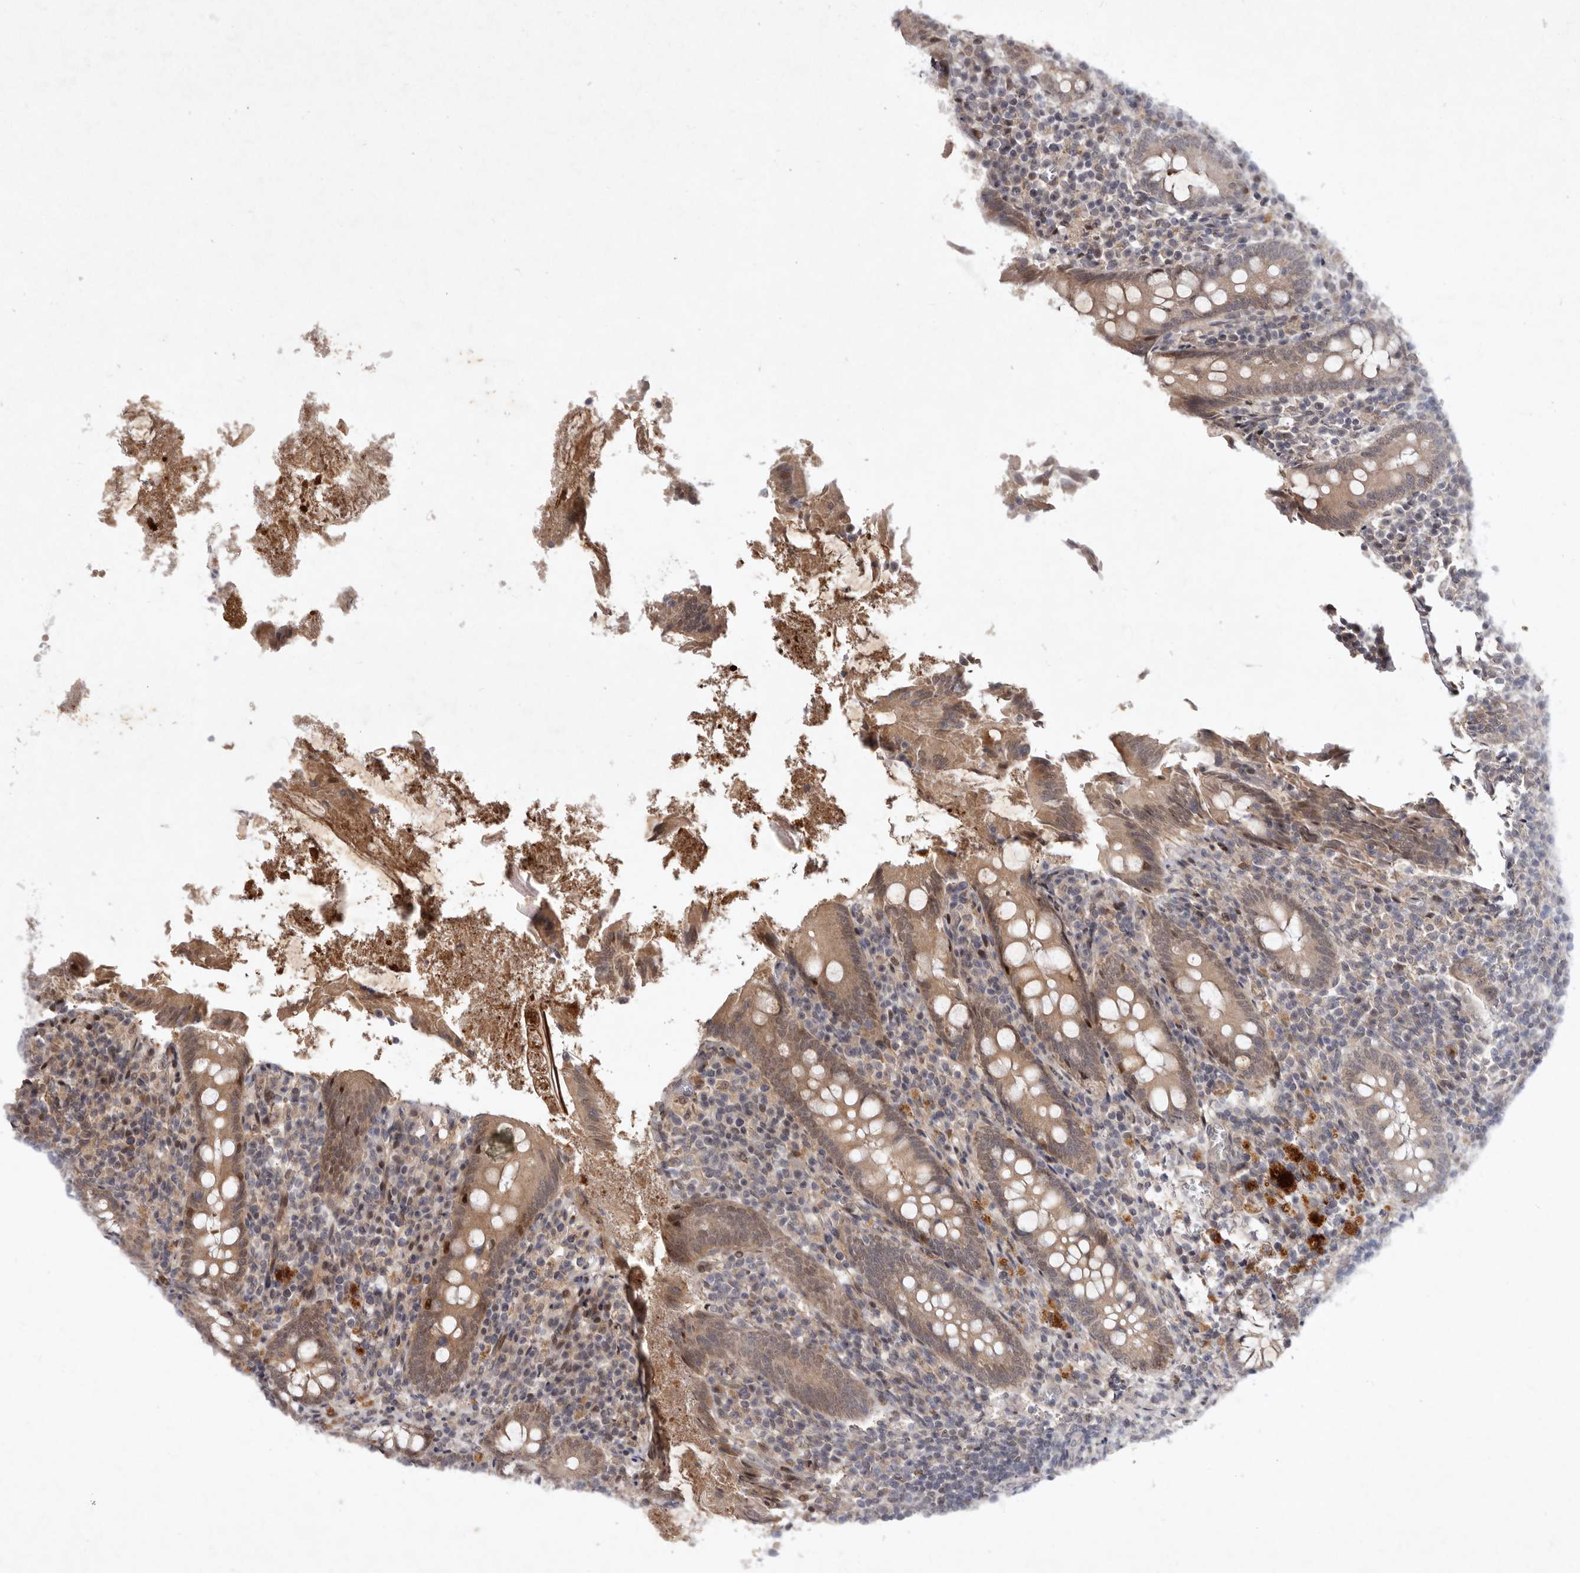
{"staining": {"intensity": "weak", "quantity": ">75%", "location": "cytoplasmic/membranous,nuclear"}, "tissue": "appendix", "cell_type": "Glandular cells", "image_type": "normal", "snomed": [{"axis": "morphology", "description": "Normal tissue, NOS"}, {"axis": "topography", "description": "Appendix"}], "caption": "This histopathology image exhibits immunohistochemistry (IHC) staining of unremarkable appendix, with low weak cytoplasmic/membranous,nuclear positivity in about >75% of glandular cells.", "gene": "ABL1", "patient": {"sex": "female", "age": 17}}